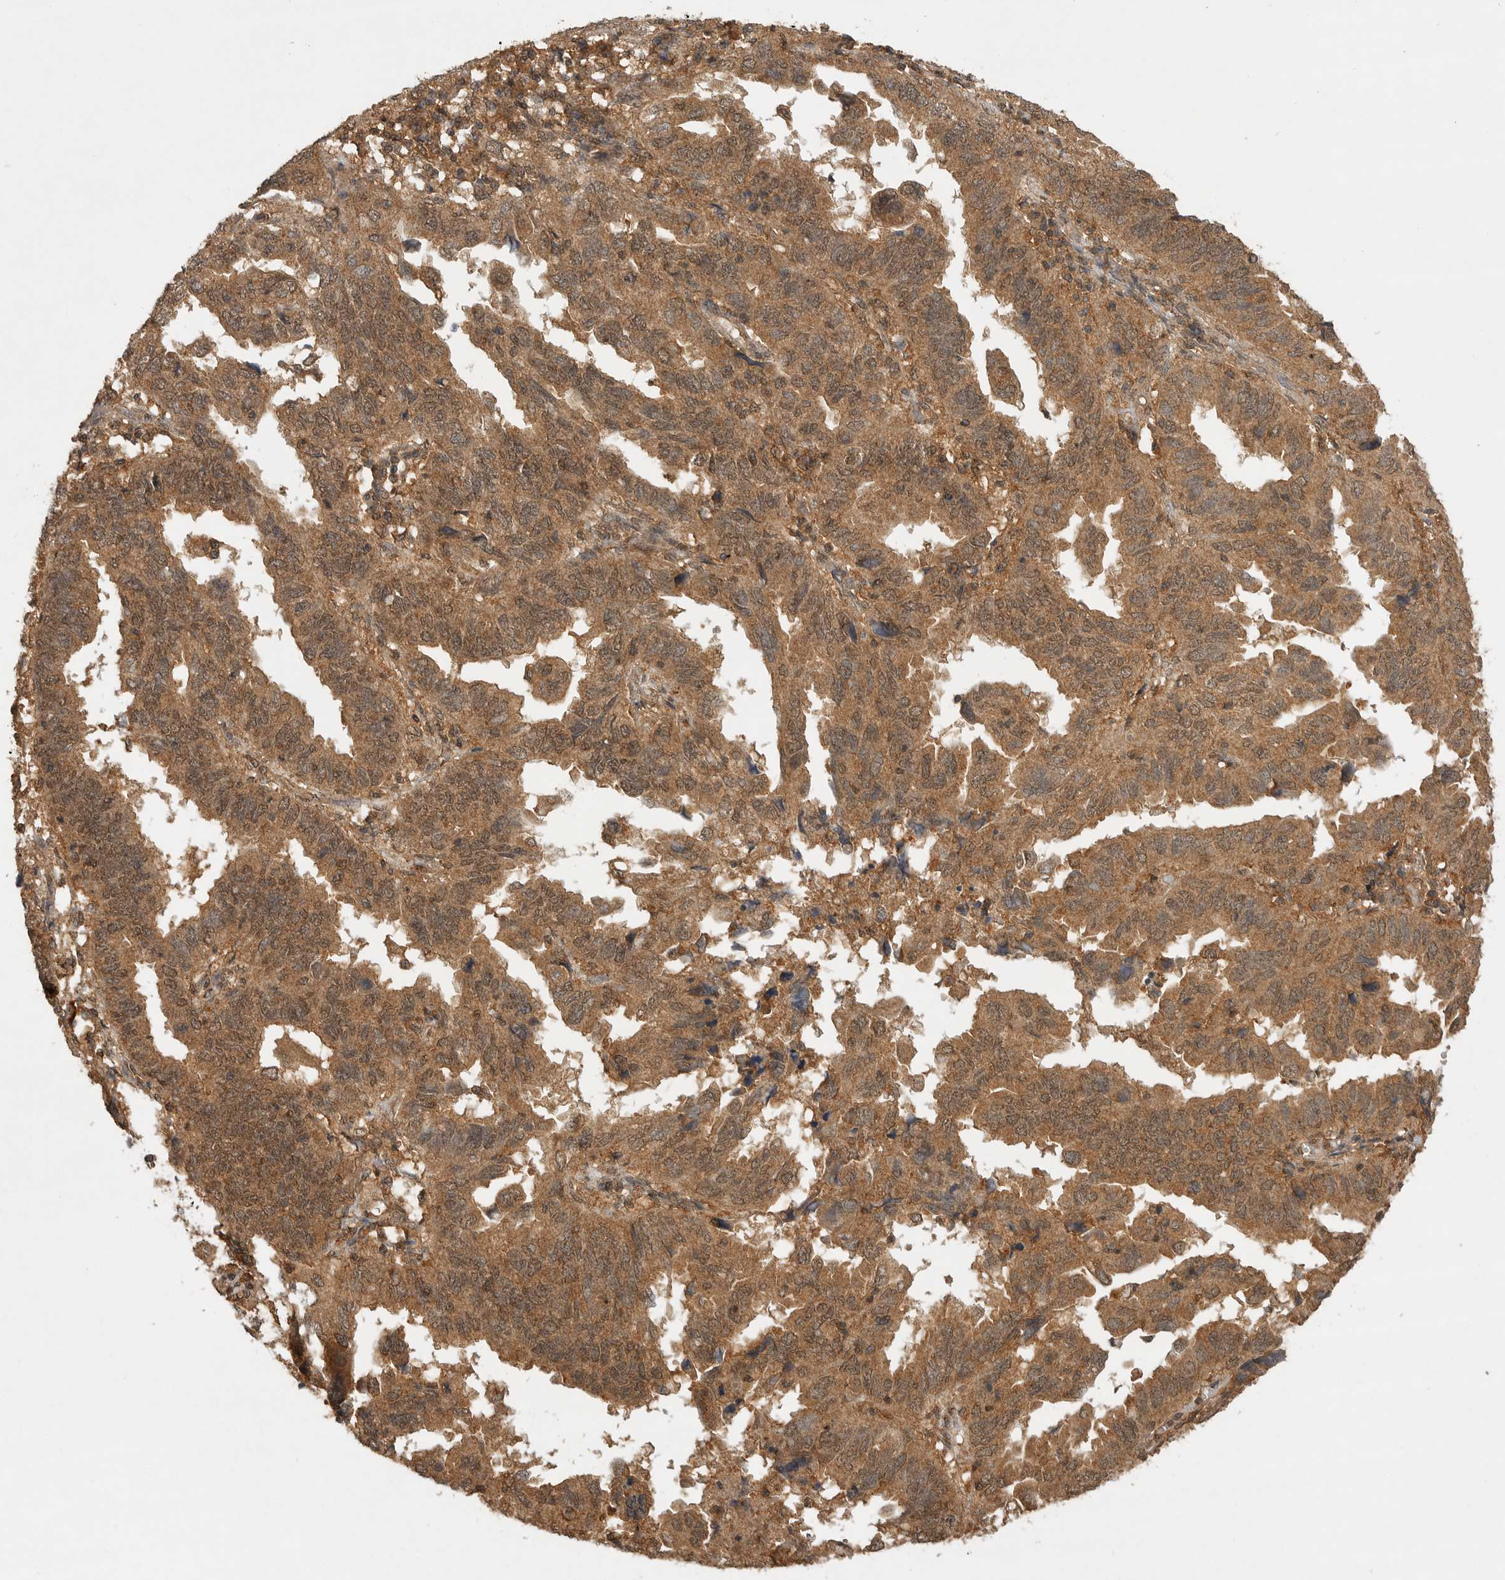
{"staining": {"intensity": "moderate", "quantity": ">75%", "location": "cytoplasmic/membranous,nuclear"}, "tissue": "endometrial cancer", "cell_type": "Tumor cells", "image_type": "cancer", "snomed": [{"axis": "morphology", "description": "Adenocarcinoma, NOS"}, {"axis": "topography", "description": "Uterus"}], "caption": "Immunohistochemical staining of human endometrial adenocarcinoma demonstrates medium levels of moderate cytoplasmic/membranous and nuclear protein staining in approximately >75% of tumor cells. (Brightfield microscopy of DAB IHC at high magnification).", "gene": "ICOSLG", "patient": {"sex": "female", "age": 77}}